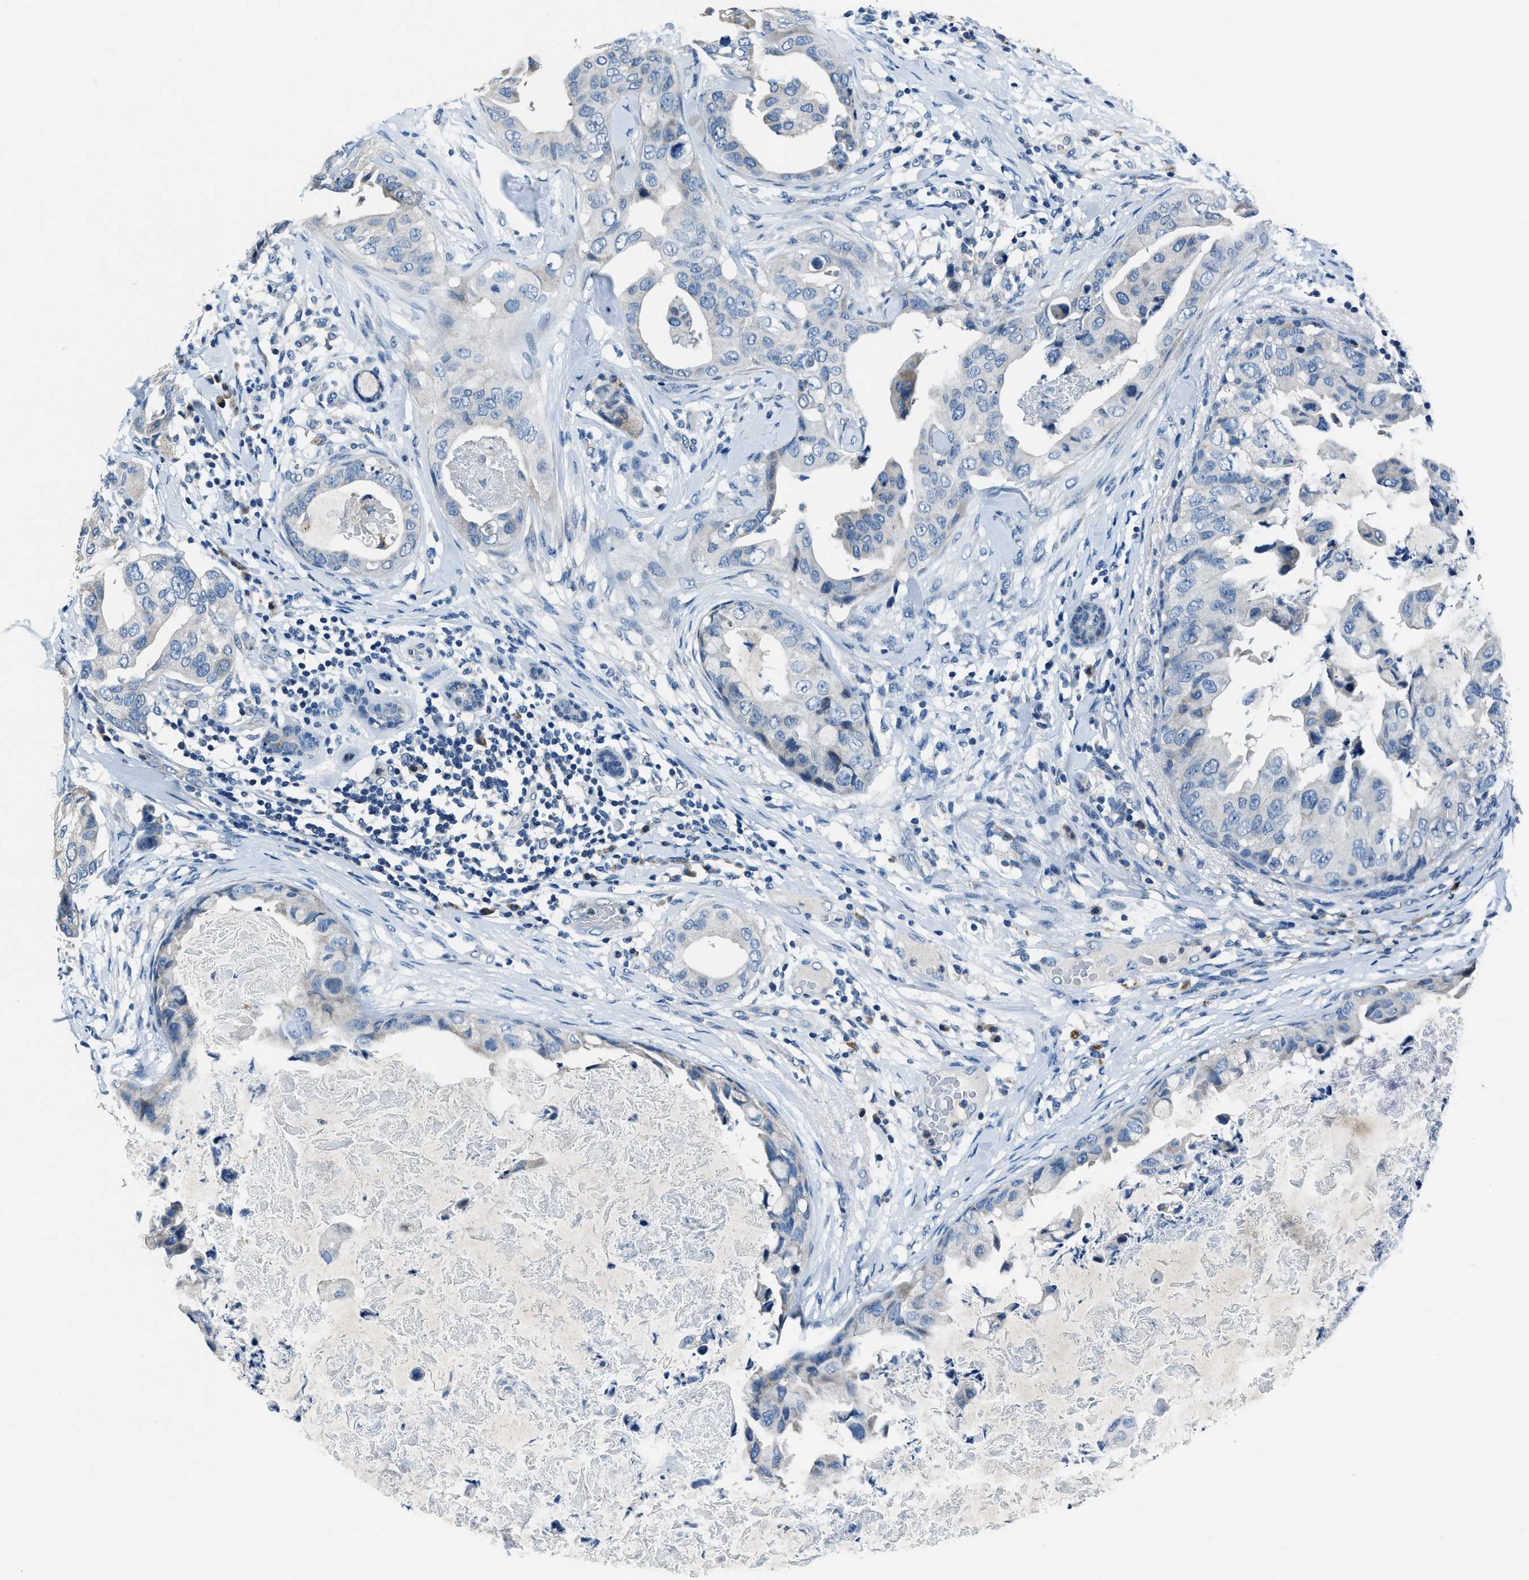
{"staining": {"intensity": "negative", "quantity": "none", "location": "none"}, "tissue": "breast cancer", "cell_type": "Tumor cells", "image_type": "cancer", "snomed": [{"axis": "morphology", "description": "Duct carcinoma"}, {"axis": "topography", "description": "Breast"}], "caption": "Immunohistochemistry histopathology image of neoplastic tissue: breast cancer (infiltrating ductal carcinoma) stained with DAB demonstrates no significant protein staining in tumor cells.", "gene": "ADAM2", "patient": {"sex": "female", "age": 40}}